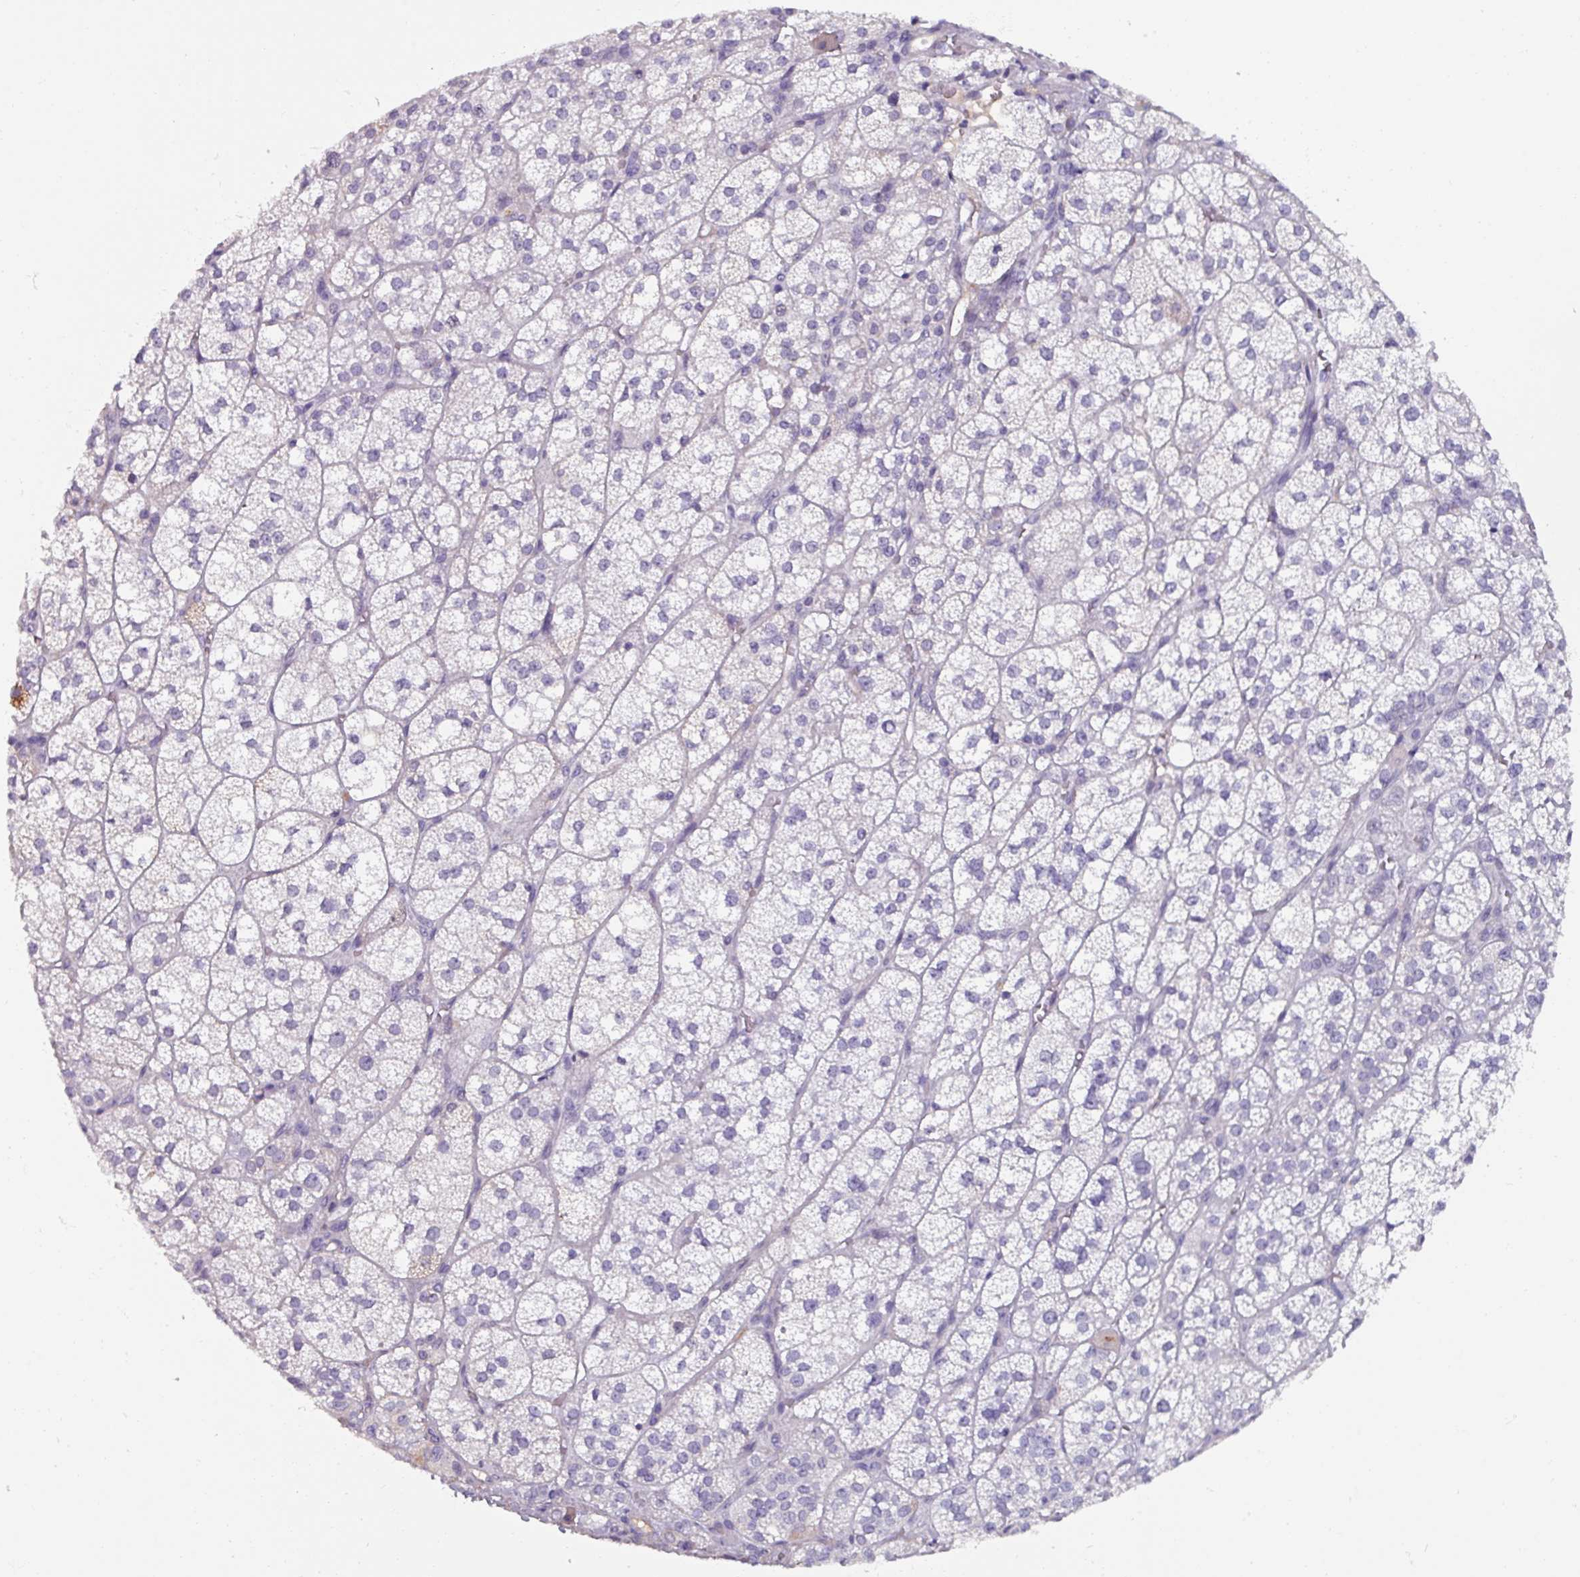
{"staining": {"intensity": "negative", "quantity": "none", "location": "none"}, "tissue": "adrenal gland", "cell_type": "Glandular cells", "image_type": "normal", "snomed": [{"axis": "morphology", "description": "Normal tissue, NOS"}, {"axis": "topography", "description": "Adrenal gland"}], "caption": "An immunohistochemistry (IHC) photomicrograph of unremarkable adrenal gland is shown. There is no staining in glandular cells of adrenal gland. (Stains: DAB immunohistochemistry (IHC) with hematoxylin counter stain, Microscopy: brightfield microscopy at high magnification).", "gene": "SPESP1", "patient": {"sex": "female", "age": 60}}